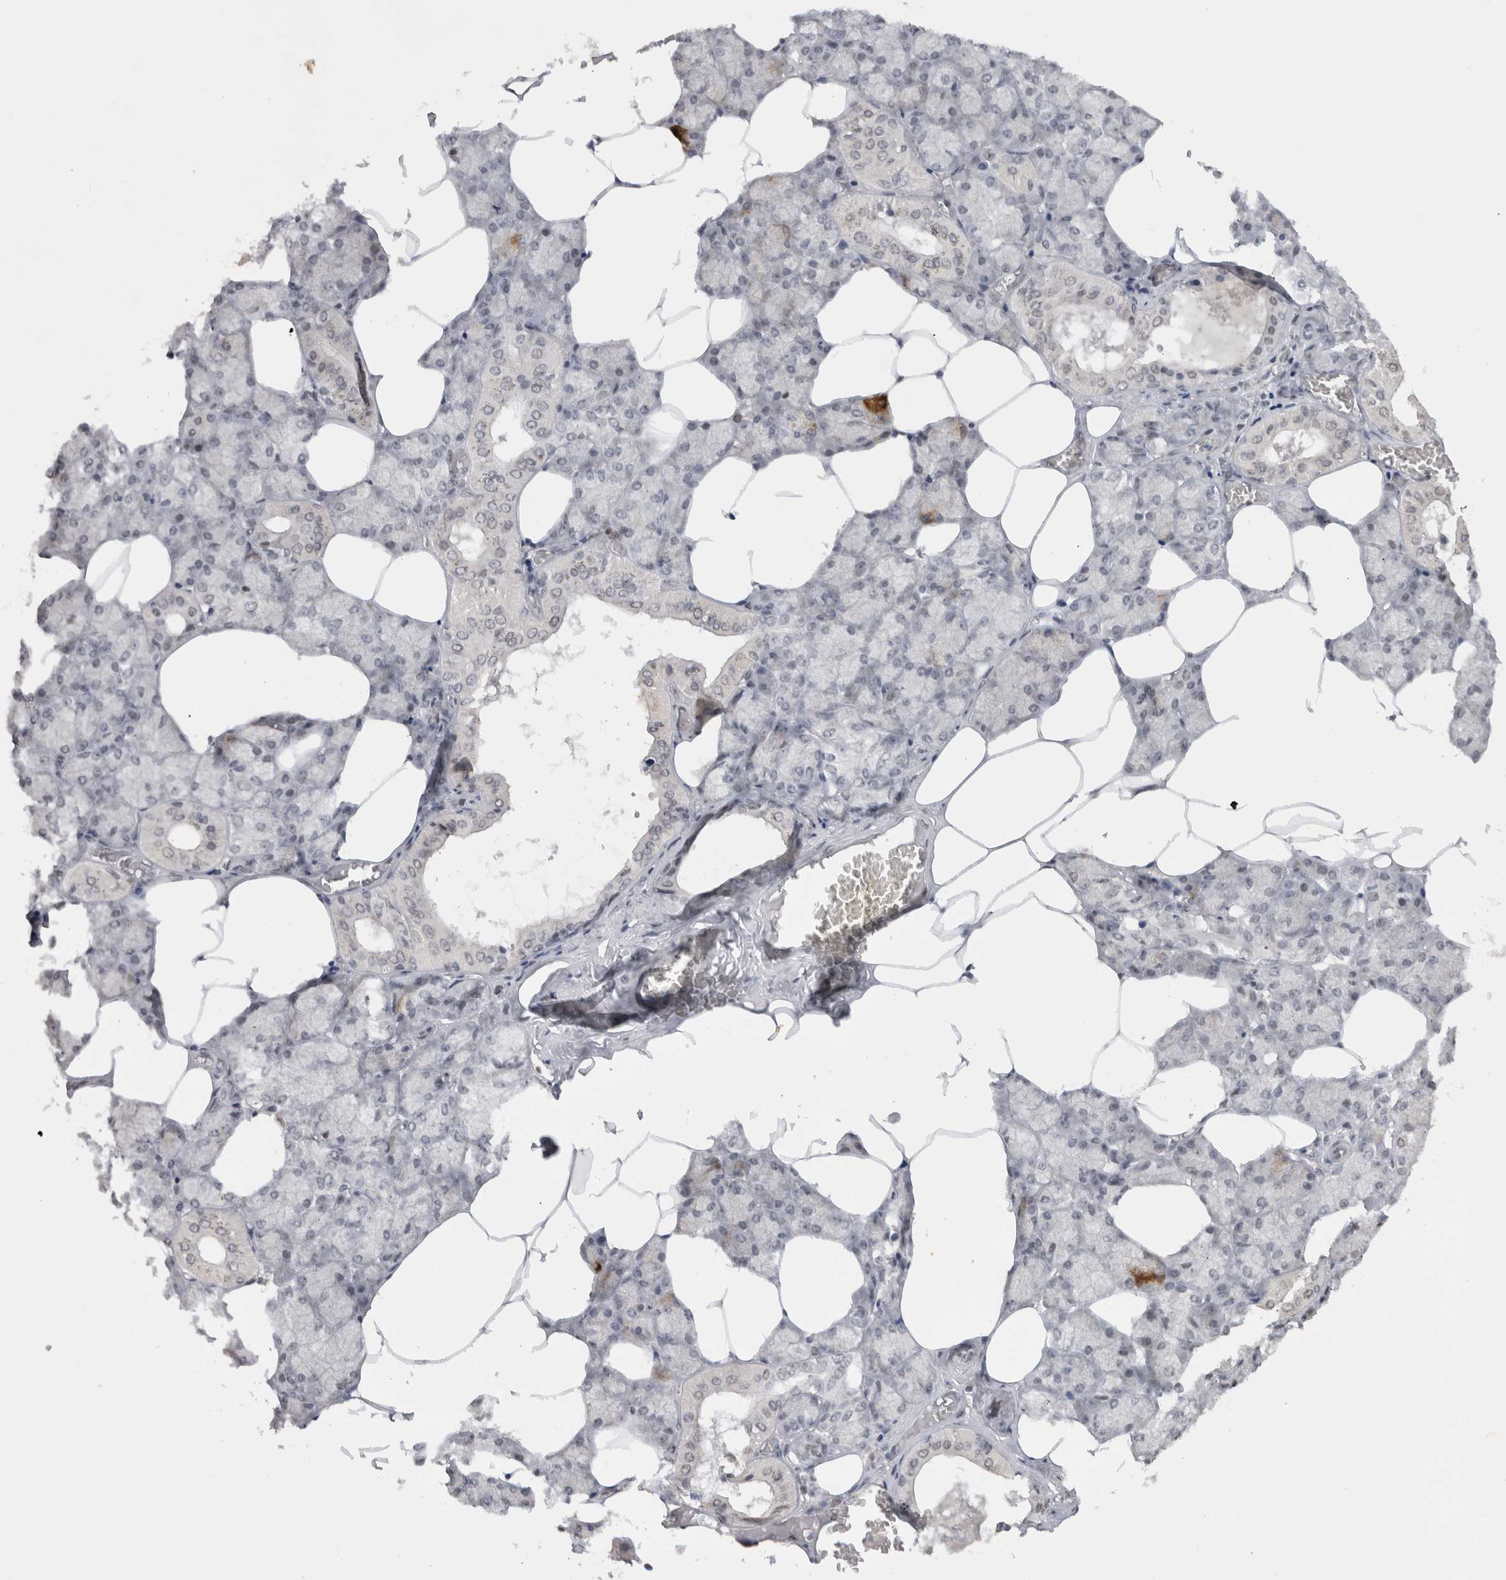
{"staining": {"intensity": "weak", "quantity": "25%-75%", "location": "nuclear"}, "tissue": "salivary gland", "cell_type": "Glandular cells", "image_type": "normal", "snomed": [{"axis": "morphology", "description": "Normal tissue, NOS"}, {"axis": "topography", "description": "Salivary gland"}], "caption": "Immunohistochemistry (IHC) (DAB (3,3'-diaminobenzidine)) staining of unremarkable human salivary gland demonstrates weak nuclear protein expression in about 25%-75% of glandular cells.", "gene": "DAXX", "patient": {"sex": "male", "age": 62}}